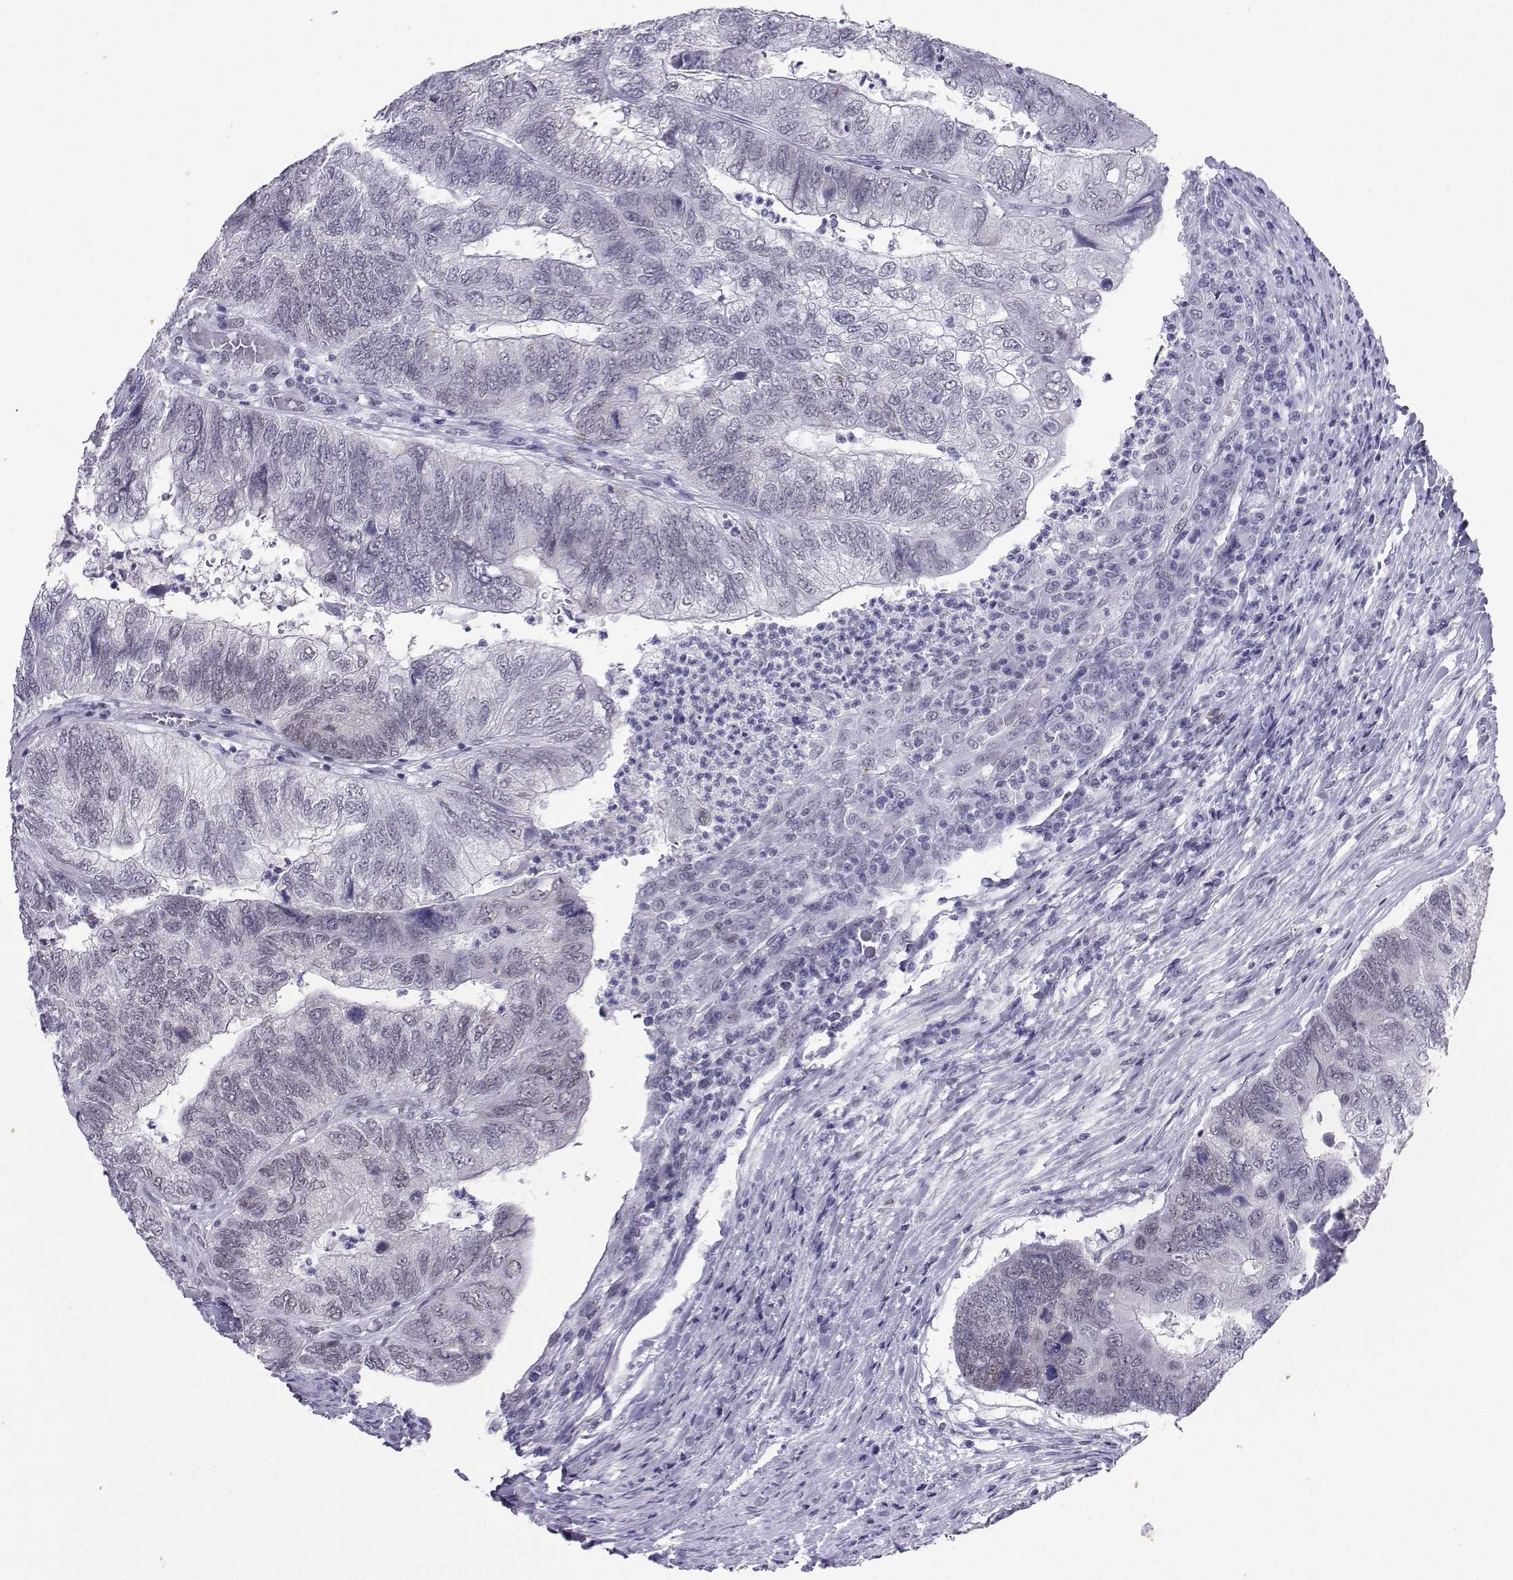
{"staining": {"intensity": "negative", "quantity": "none", "location": "none"}, "tissue": "colorectal cancer", "cell_type": "Tumor cells", "image_type": "cancer", "snomed": [{"axis": "morphology", "description": "Adenocarcinoma, NOS"}, {"axis": "topography", "description": "Colon"}], "caption": "The IHC photomicrograph has no significant expression in tumor cells of colorectal adenocarcinoma tissue. (DAB (3,3'-diaminobenzidine) immunohistochemistry (IHC), high magnification).", "gene": "LORICRIN", "patient": {"sex": "female", "age": 67}}